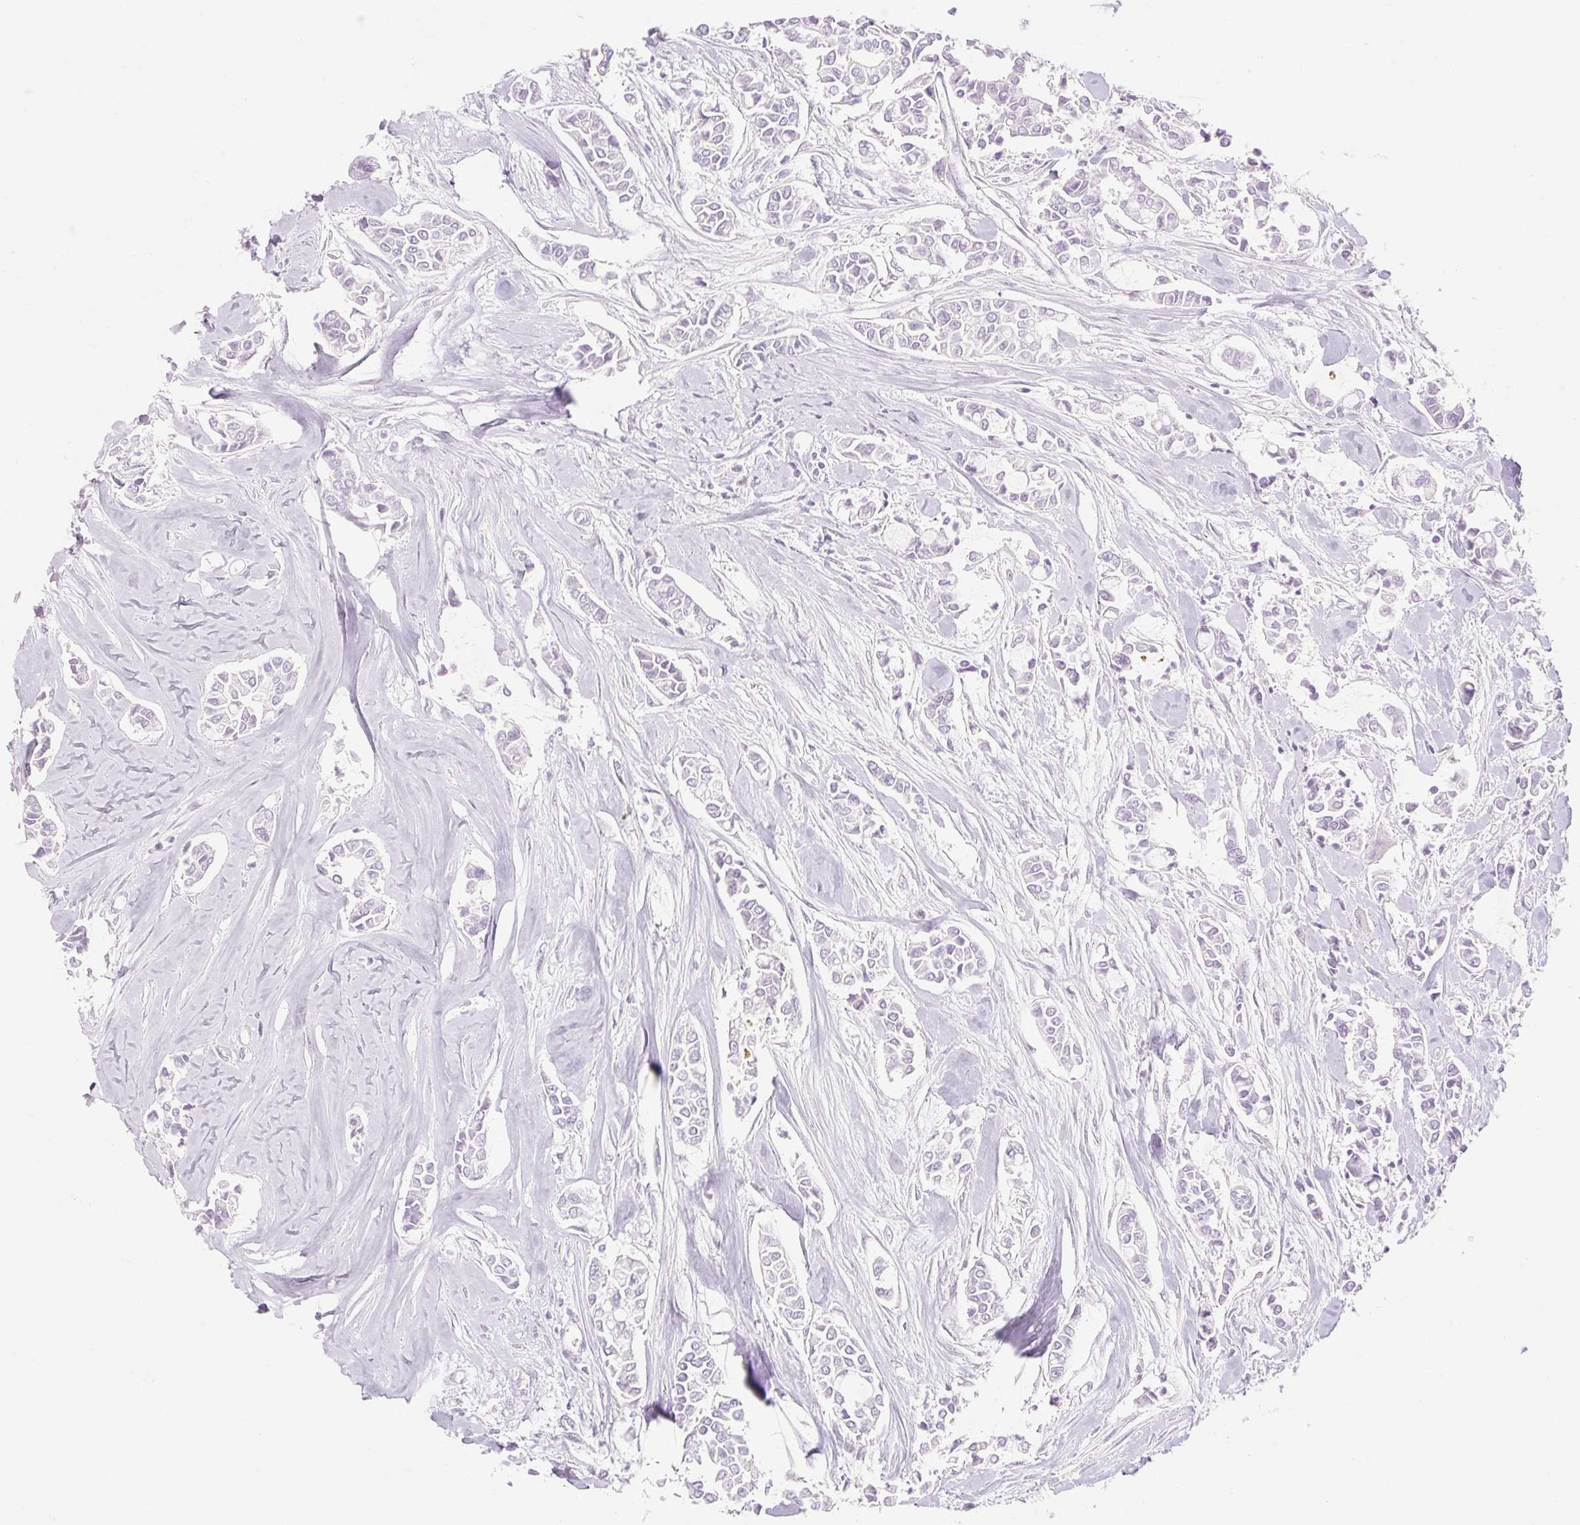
{"staining": {"intensity": "negative", "quantity": "none", "location": "none"}, "tissue": "breast cancer", "cell_type": "Tumor cells", "image_type": "cancer", "snomed": [{"axis": "morphology", "description": "Duct carcinoma"}, {"axis": "topography", "description": "Breast"}], "caption": "Immunohistochemical staining of human breast cancer (infiltrating ductal carcinoma) reveals no significant expression in tumor cells. The staining is performed using DAB (3,3'-diaminobenzidine) brown chromogen with nuclei counter-stained in using hematoxylin.", "gene": "MYO1D", "patient": {"sex": "female", "age": 84}}